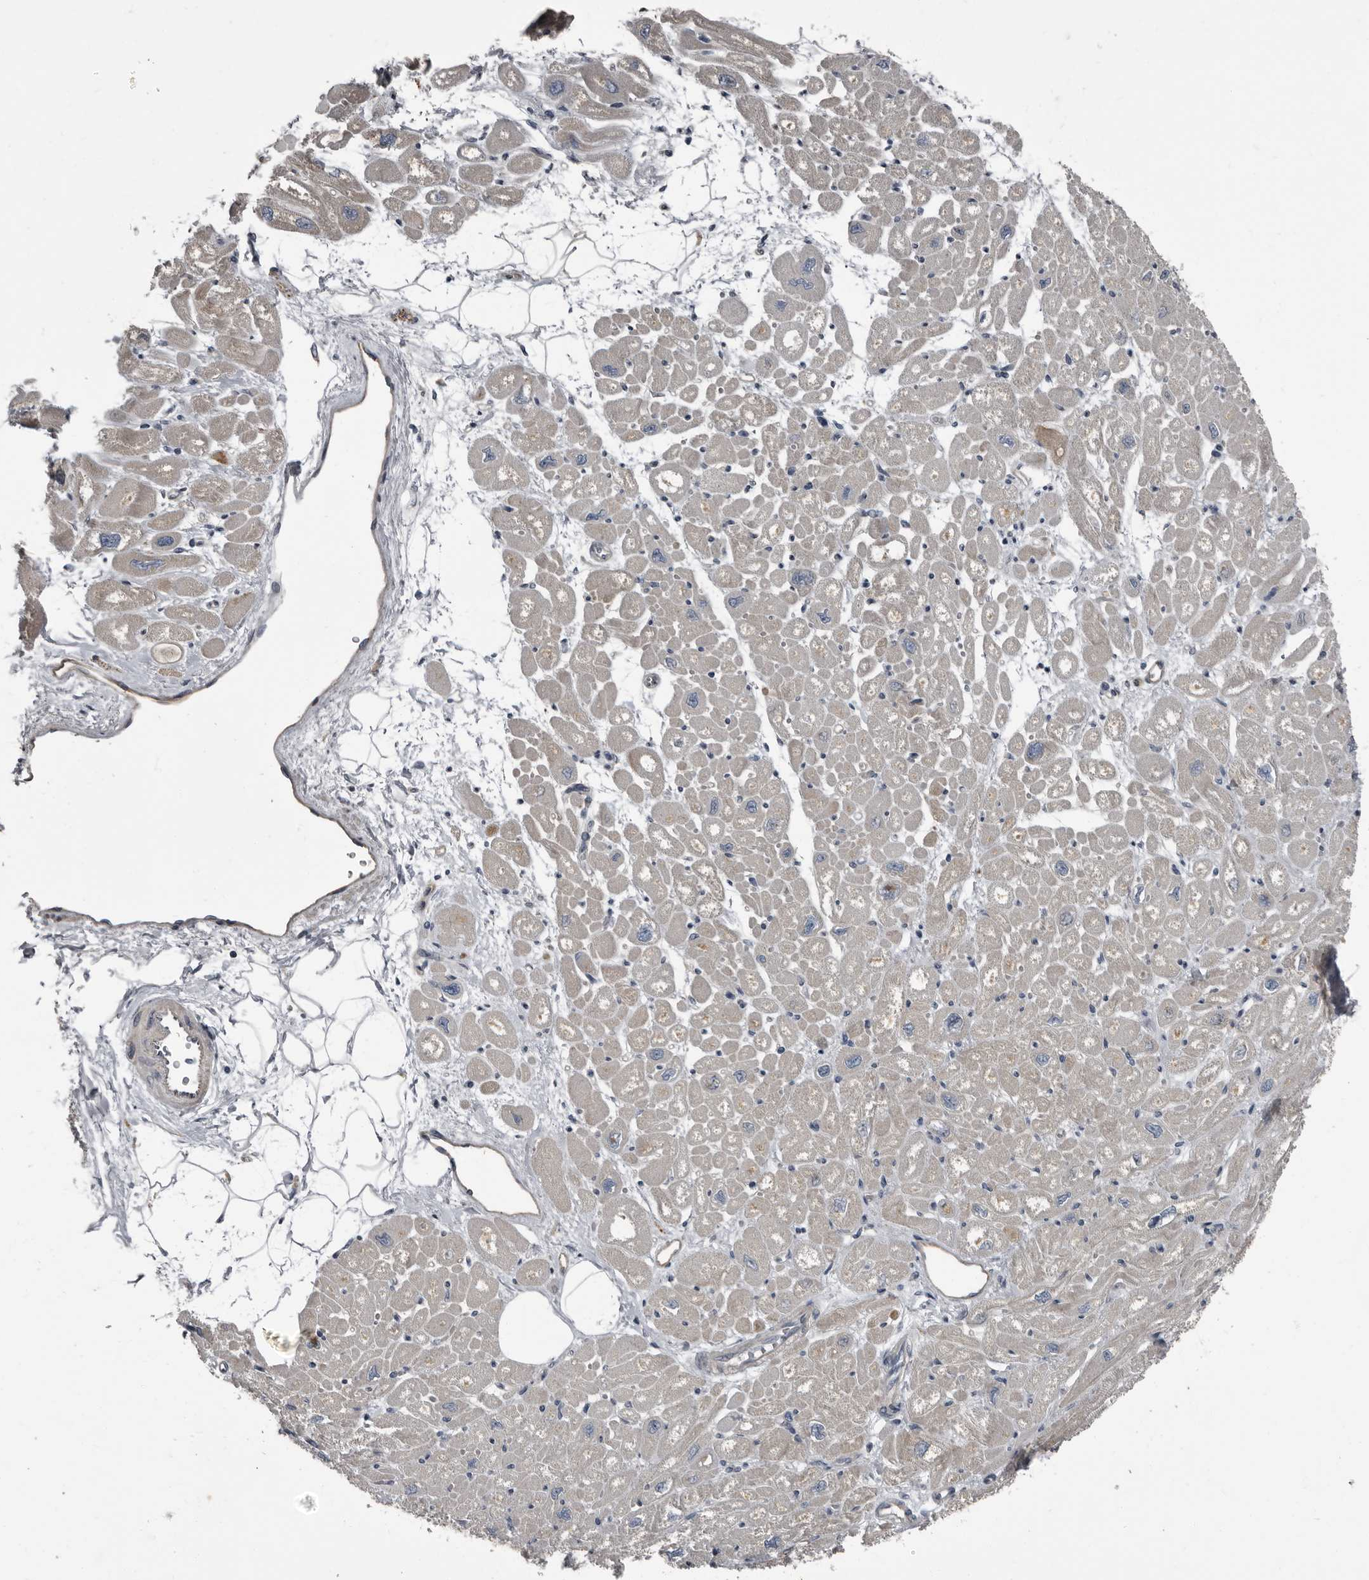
{"staining": {"intensity": "moderate", "quantity": "<25%", "location": "cytoplasmic/membranous"}, "tissue": "heart muscle", "cell_type": "Cardiomyocytes", "image_type": "normal", "snomed": [{"axis": "morphology", "description": "Normal tissue, NOS"}, {"axis": "topography", "description": "Heart"}], "caption": "A brown stain highlights moderate cytoplasmic/membranous expression of a protein in cardiomyocytes of unremarkable heart muscle. Immunohistochemistry stains the protein in brown and the nuclei are stained blue.", "gene": "TPD52L1", "patient": {"sex": "male", "age": 50}}